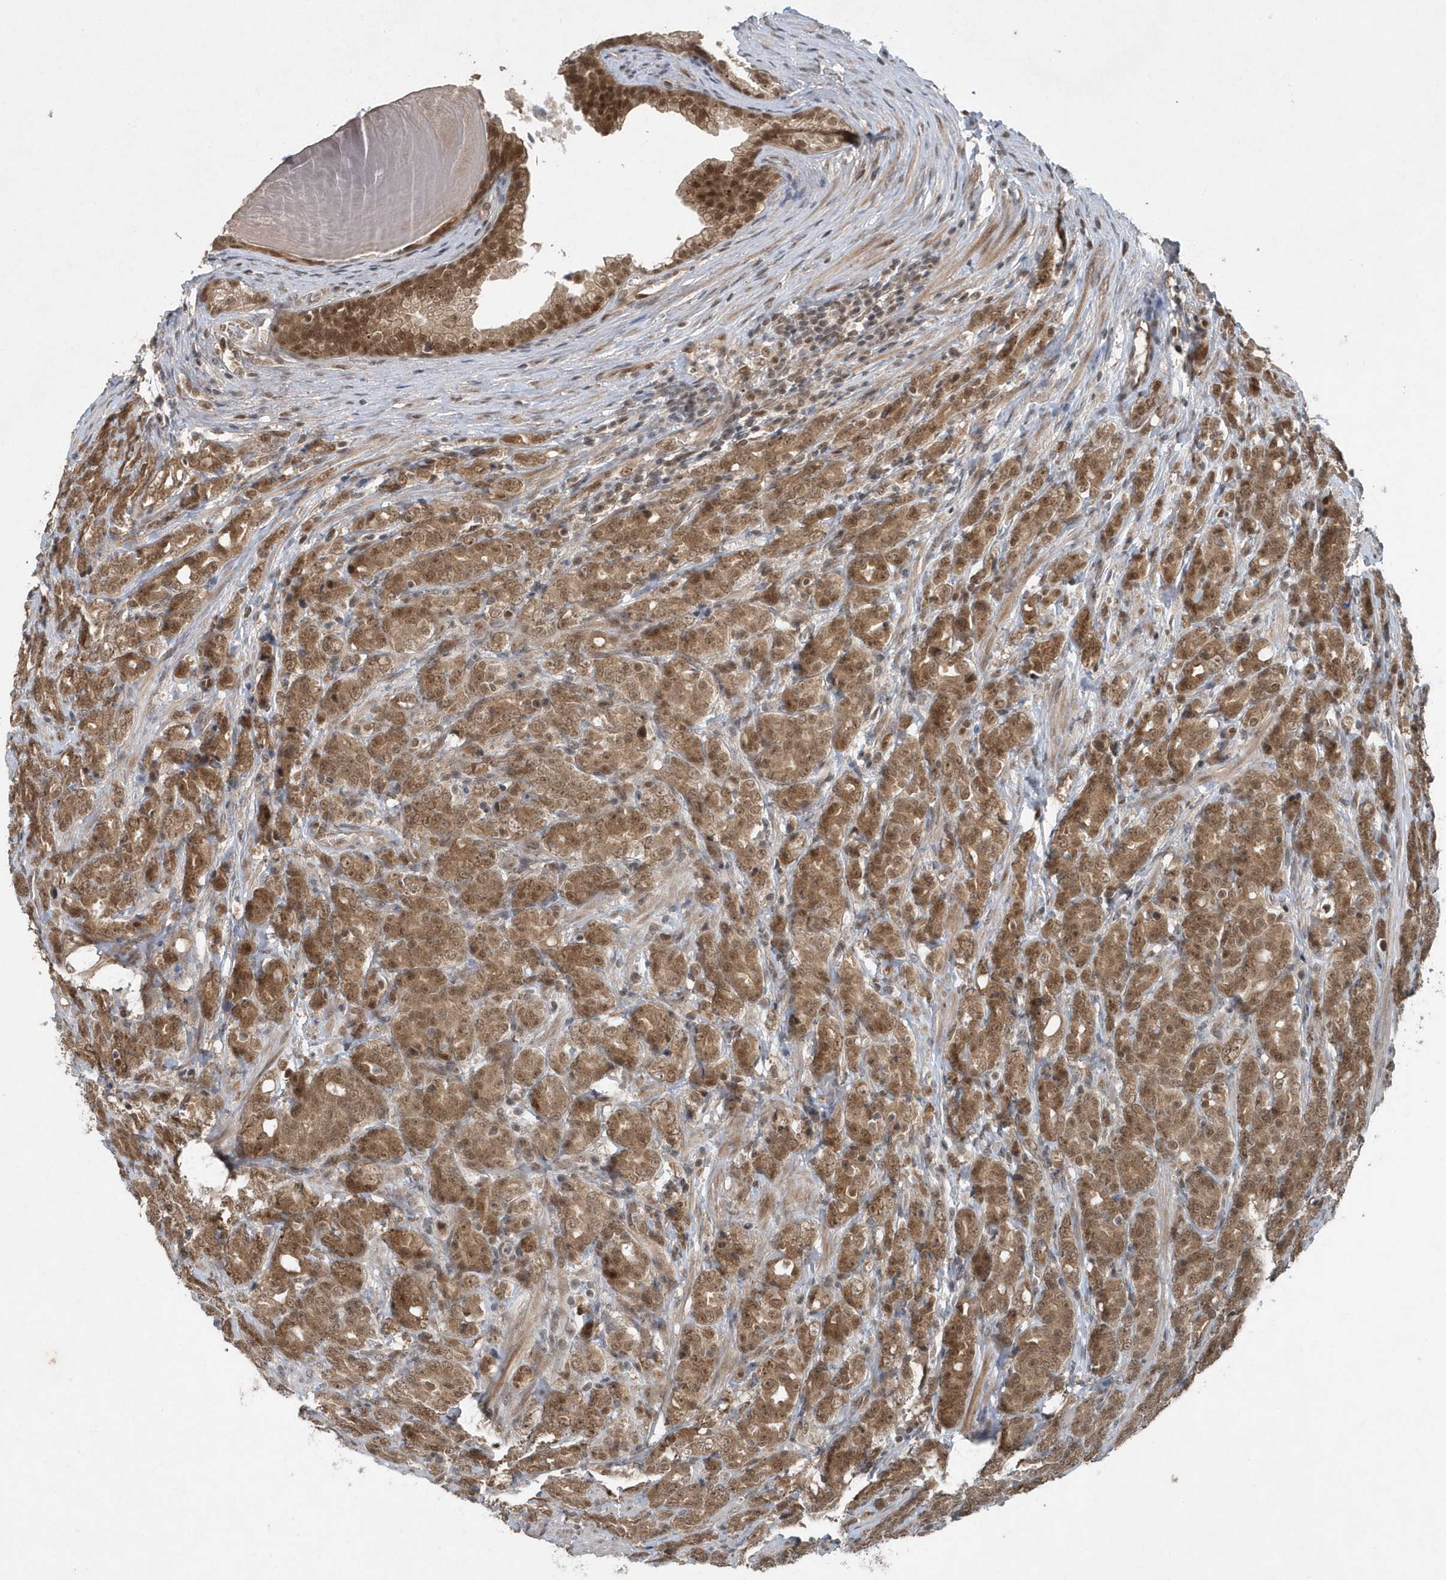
{"staining": {"intensity": "moderate", "quantity": ">75%", "location": "cytoplasmic/membranous,nuclear"}, "tissue": "prostate cancer", "cell_type": "Tumor cells", "image_type": "cancer", "snomed": [{"axis": "morphology", "description": "Adenocarcinoma, High grade"}, {"axis": "topography", "description": "Prostate"}], "caption": "Protein staining of adenocarcinoma (high-grade) (prostate) tissue exhibits moderate cytoplasmic/membranous and nuclear positivity in approximately >75% of tumor cells.", "gene": "QTRT2", "patient": {"sex": "male", "age": 62}}